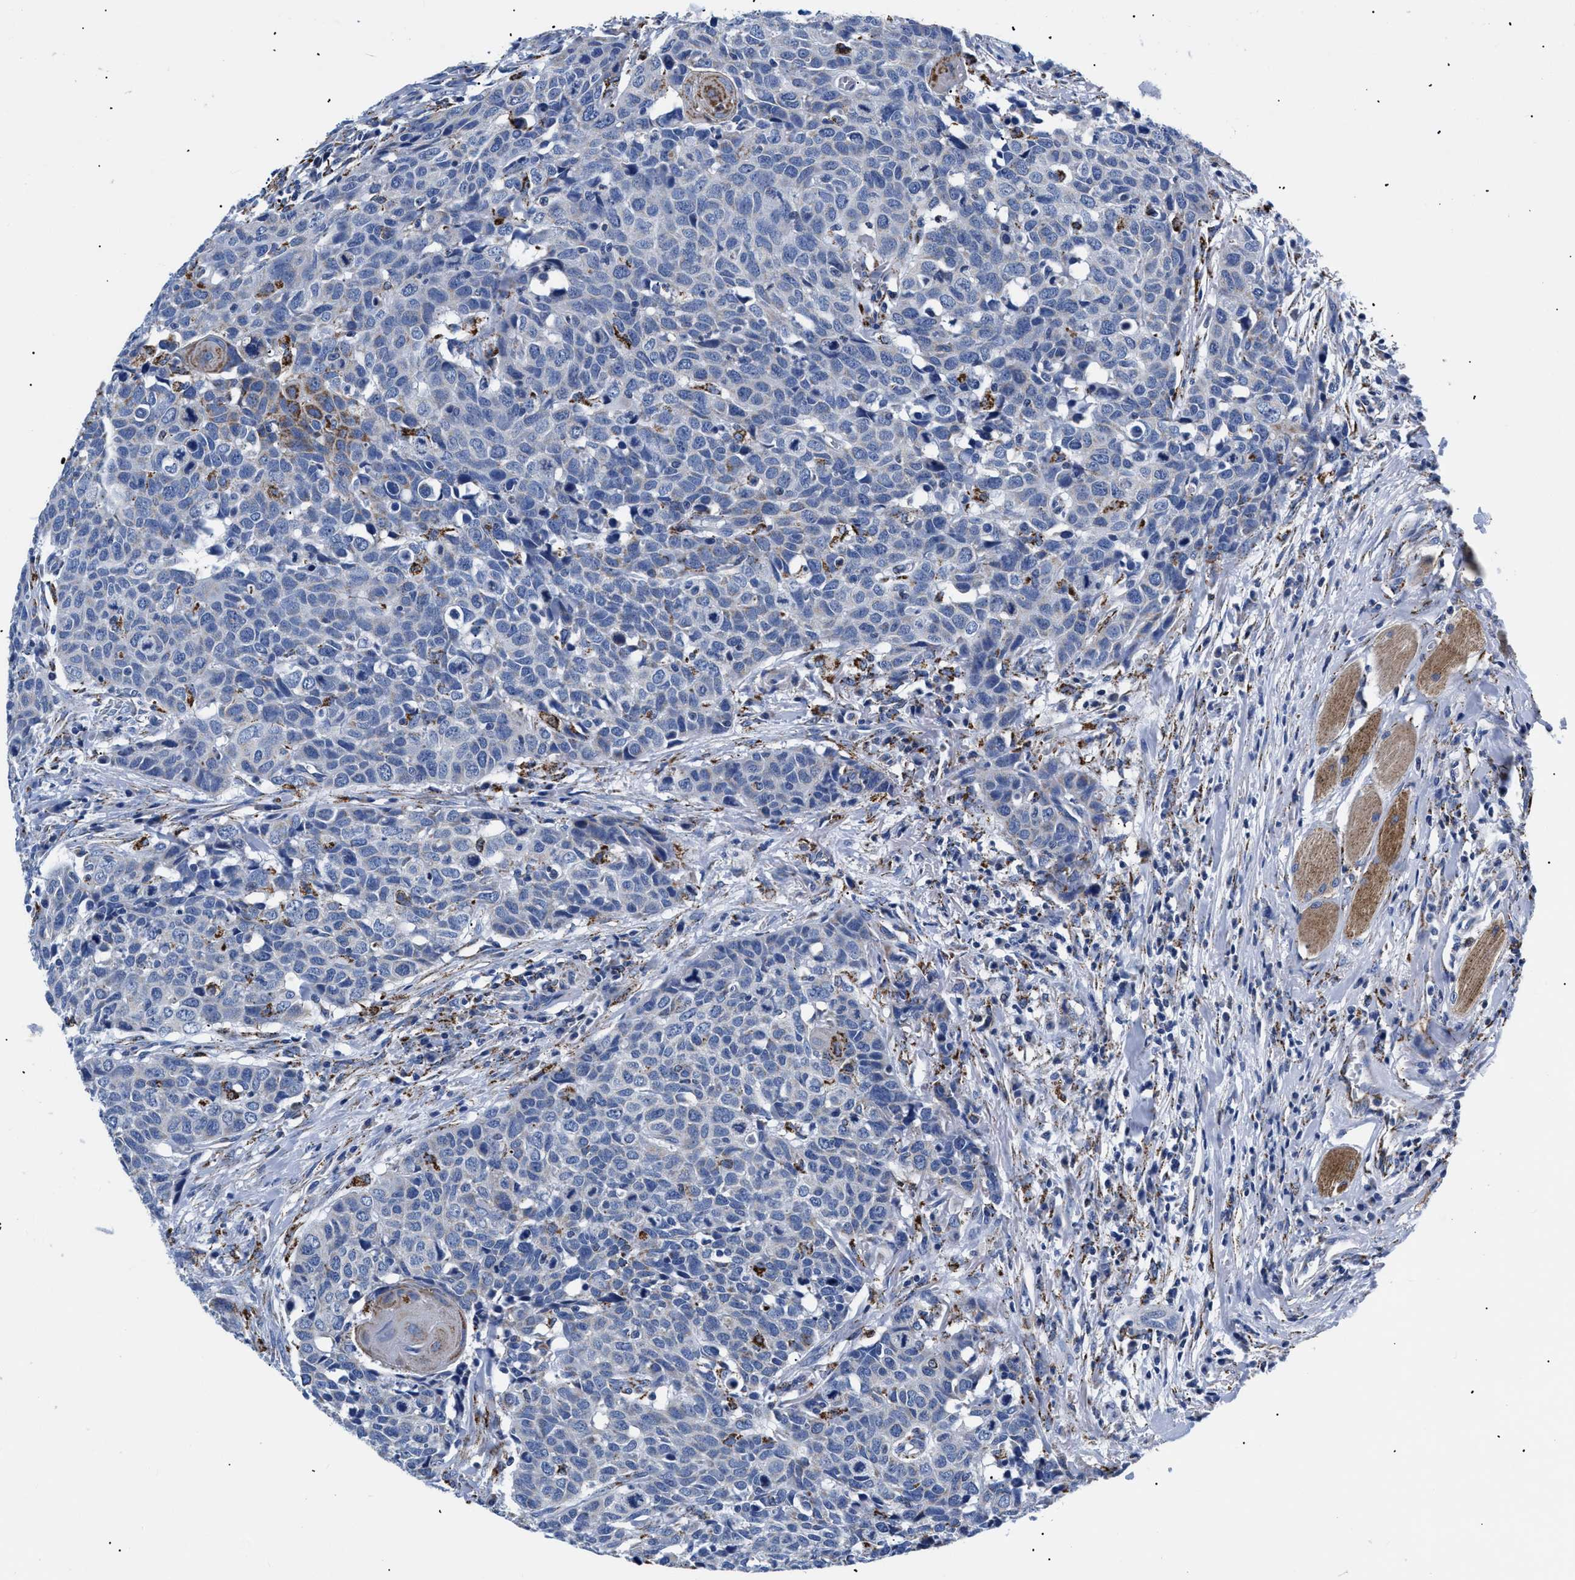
{"staining": {"intensity": "negative", "quantity": "none", "location": "none"}, "tissue": "head and neck cancer", "cell_type": "Tumor cells", "image_type": "cancer", "snomed": [{"axis": "morphology", "description": "Squamous cell carcinoma, NOS"}, {"axis": "topography", "description": "Head-Neck"}], "caption": "Immunohistochemistry of human head and neck cancer (squamous cell carcinoma) displays no staining in tumor cells. Nuclei are stained in blue.", "gene": "GPR149", "patient": {"sex": "male", "age": 66}}